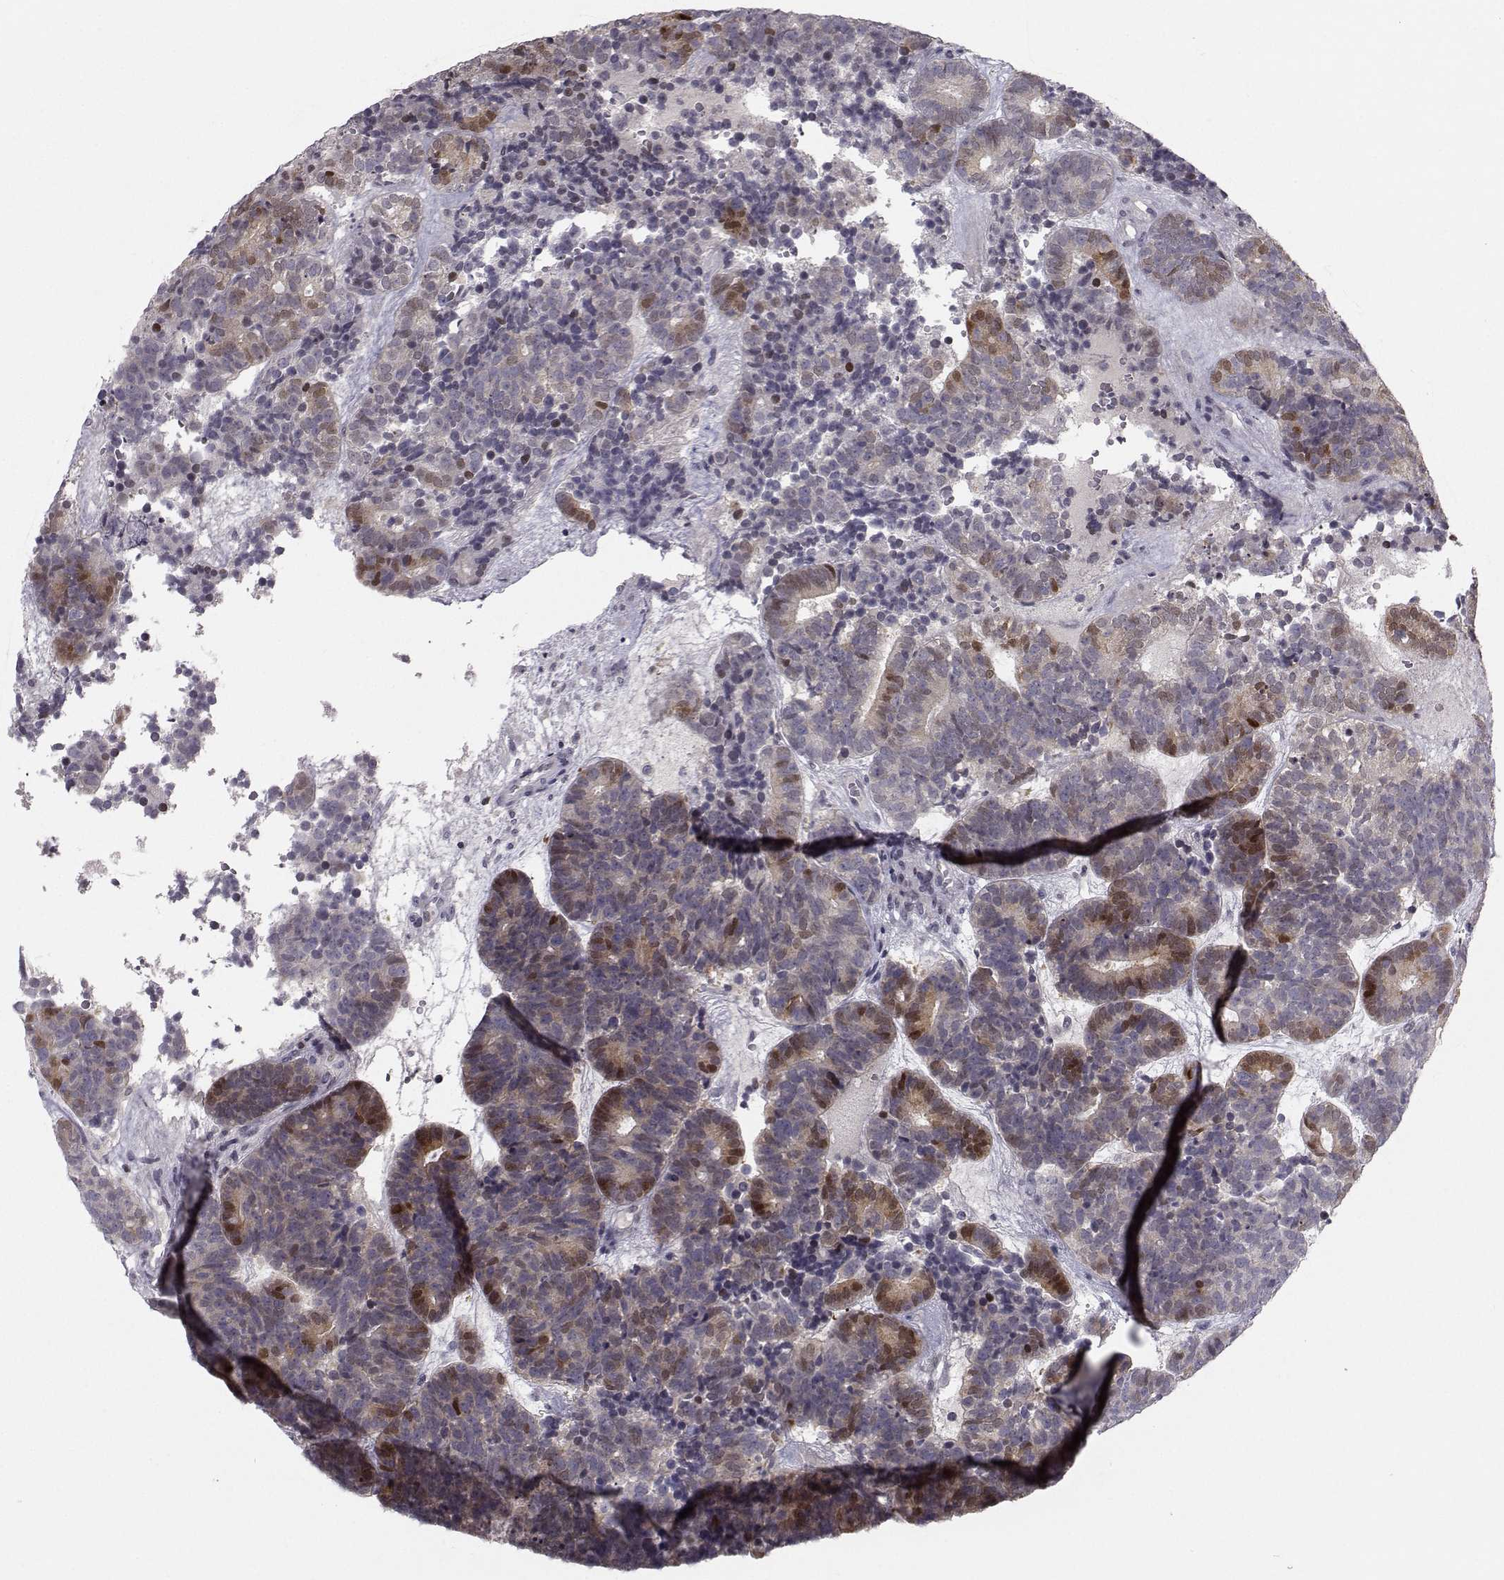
{"staining": {"intensity": "strong", "quantity": "25%-75%", "location": "cytoplasmic/membranous,nuclear"}, "tissue": "head and neck cancer", "cell_type": "Tumor cells", "image_type": "cancer", "snomed": [{"axis": "morphology", "description": "Adenocarcinoma, NOS"}, {"axis": "topography", "description": "Head-Neck"}], "caption": "This is a photomicrograph of immunohistochemistry (IHC) staining of adenocarcinoma (head and neck), which shows strong expression in the cytoplasmic/membranous and nuclear of tumor cells.", "gene": "PCP4L1", "patient": {"sex": "female", "age": 81}}